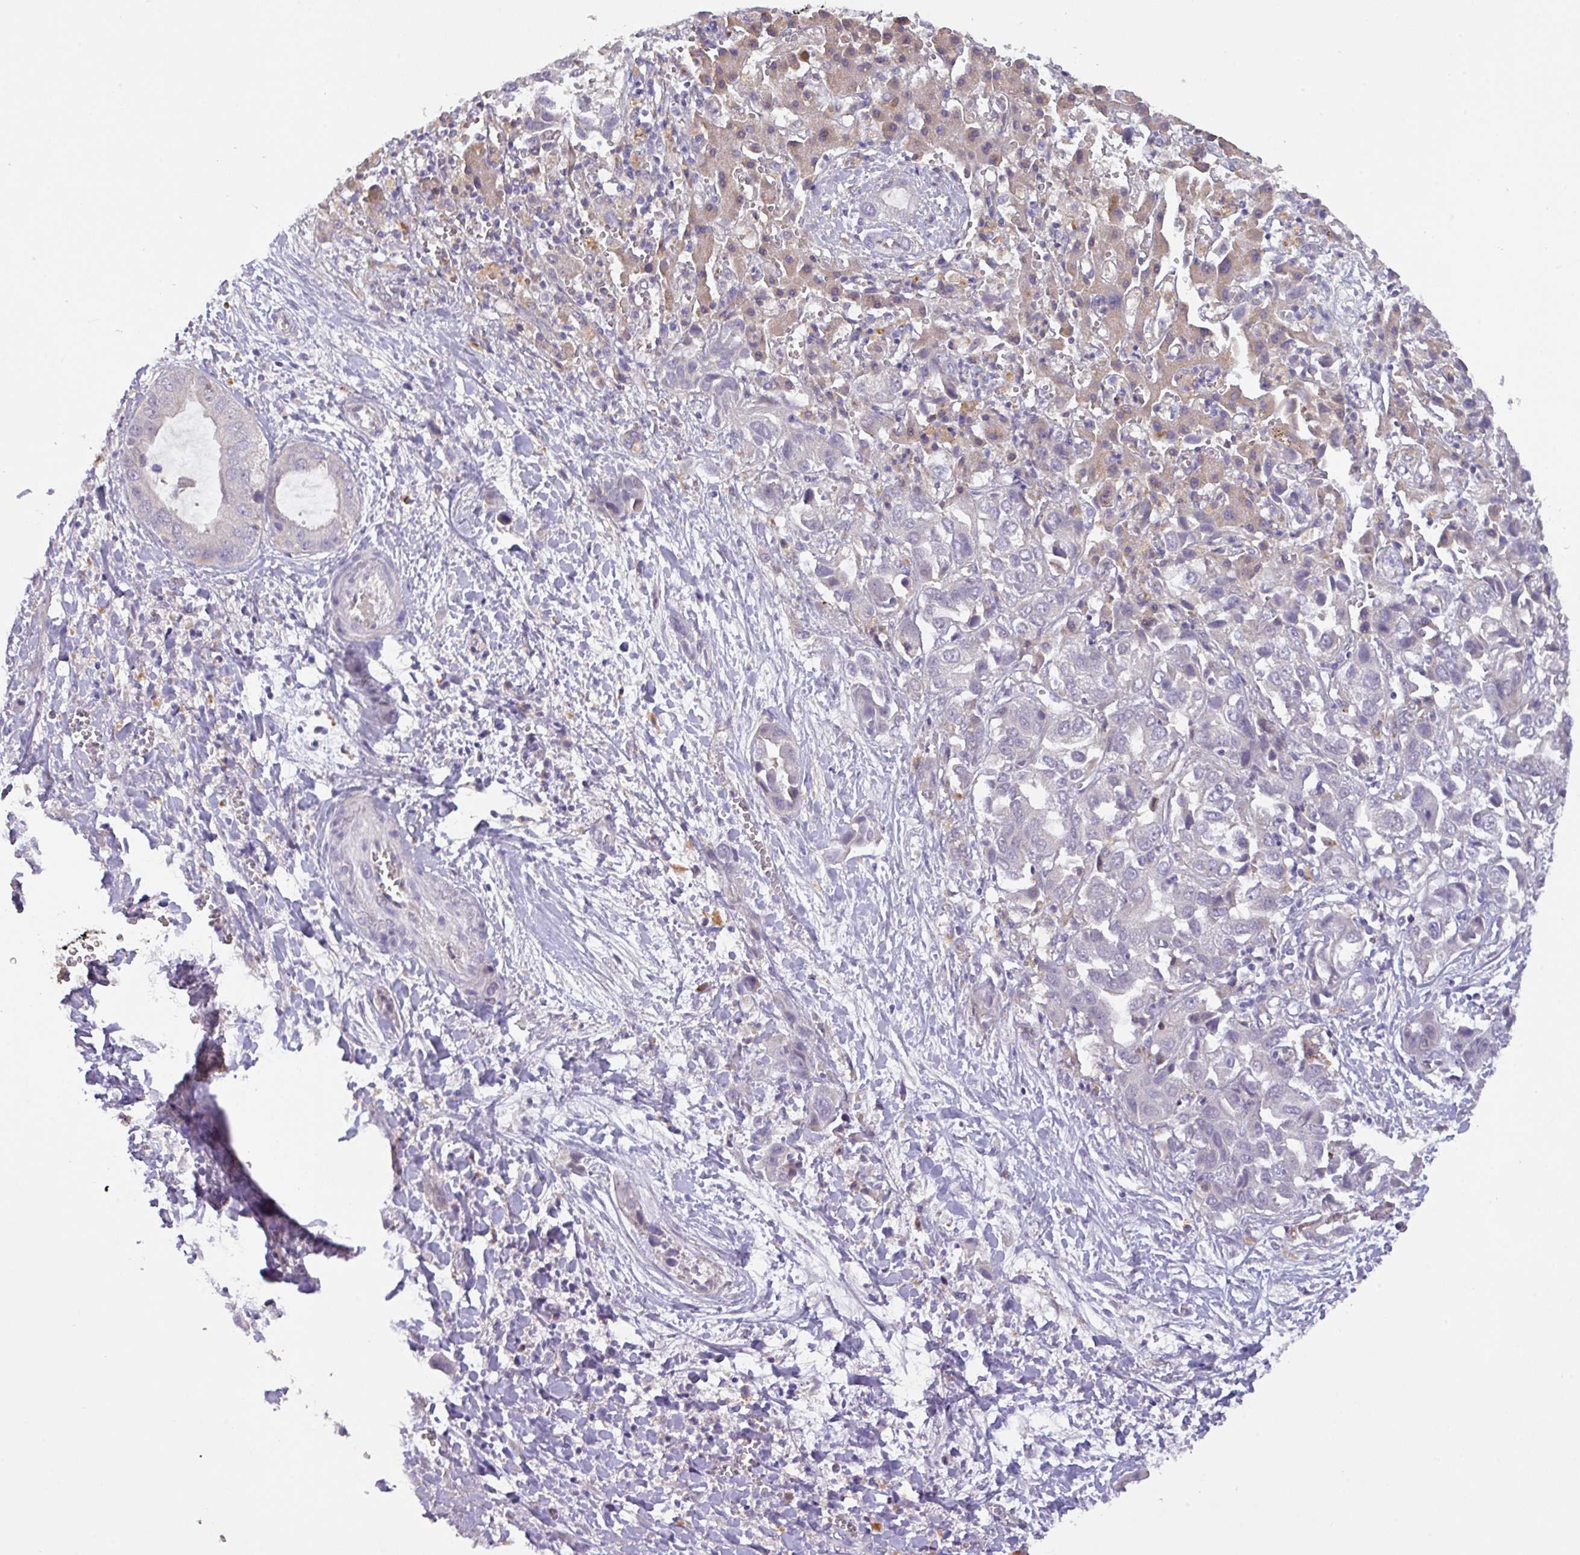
{"staining": {"intensity": "negative", "quantity": "none", "location": "none"}, "tissue": "liver cancer", "cell_type": "Tumor cells", "image_type": "cancer", "snomed": [{"axis": "morphology", "description": "Cholangiocarcinoma"}, {"axis": "topography", "description": "Liver"}], "caption": "High power microscopy micrograph of an immunohistochemistry (IHC) micrograph of liver cancer (cholangiocarcinoma), revealing no significant positivity in tumor cells. (Stains: DAB (3,3'-diaminobenzidine) IHC with hematoxylin counter stain, Microscopy: brightfield microscopy at high magnification).", "gene": "PRADC1", "patient": {"sex": "female", "age": 52}}